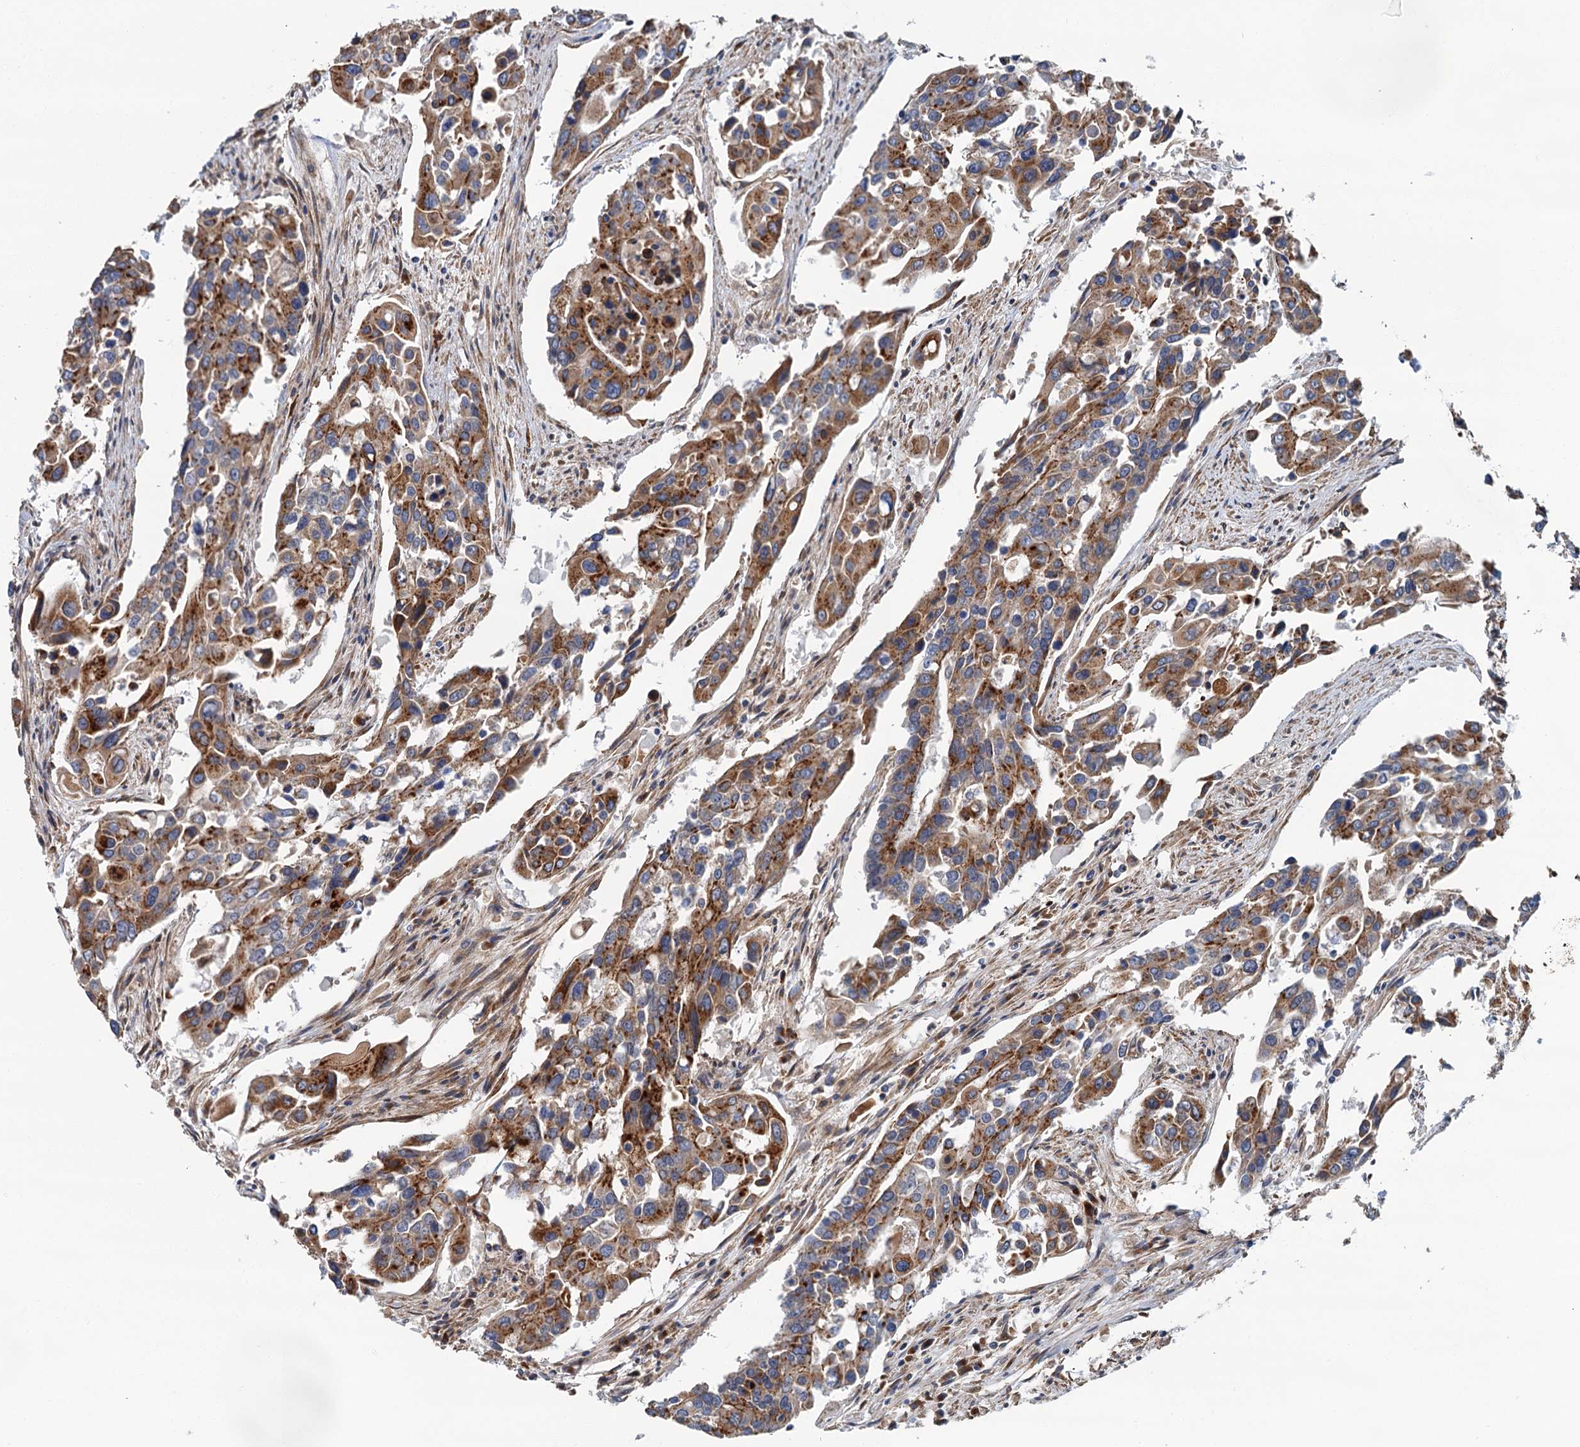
{"staining": {"intensity": "moderate", "quantity": ">75%", "location": "cytoplasmic/membranous"}, "tissue": "colorectal cancer", "cell_type": "Tumor cells", "image_type": "cancer", "snomed": [{"axis": "morphology", "description": "Adenocarcinoma, NOS"}, {"axis": "topography", "description": "Colon"}], "caption": "Immunohistochemical staining of colorectal cancer exhibits moderate cytoplasmic/membranous protein positivity in about >75% of tumor cells.", "gene": "BET1L", "patient": {"sex": "male", "age": 77}}